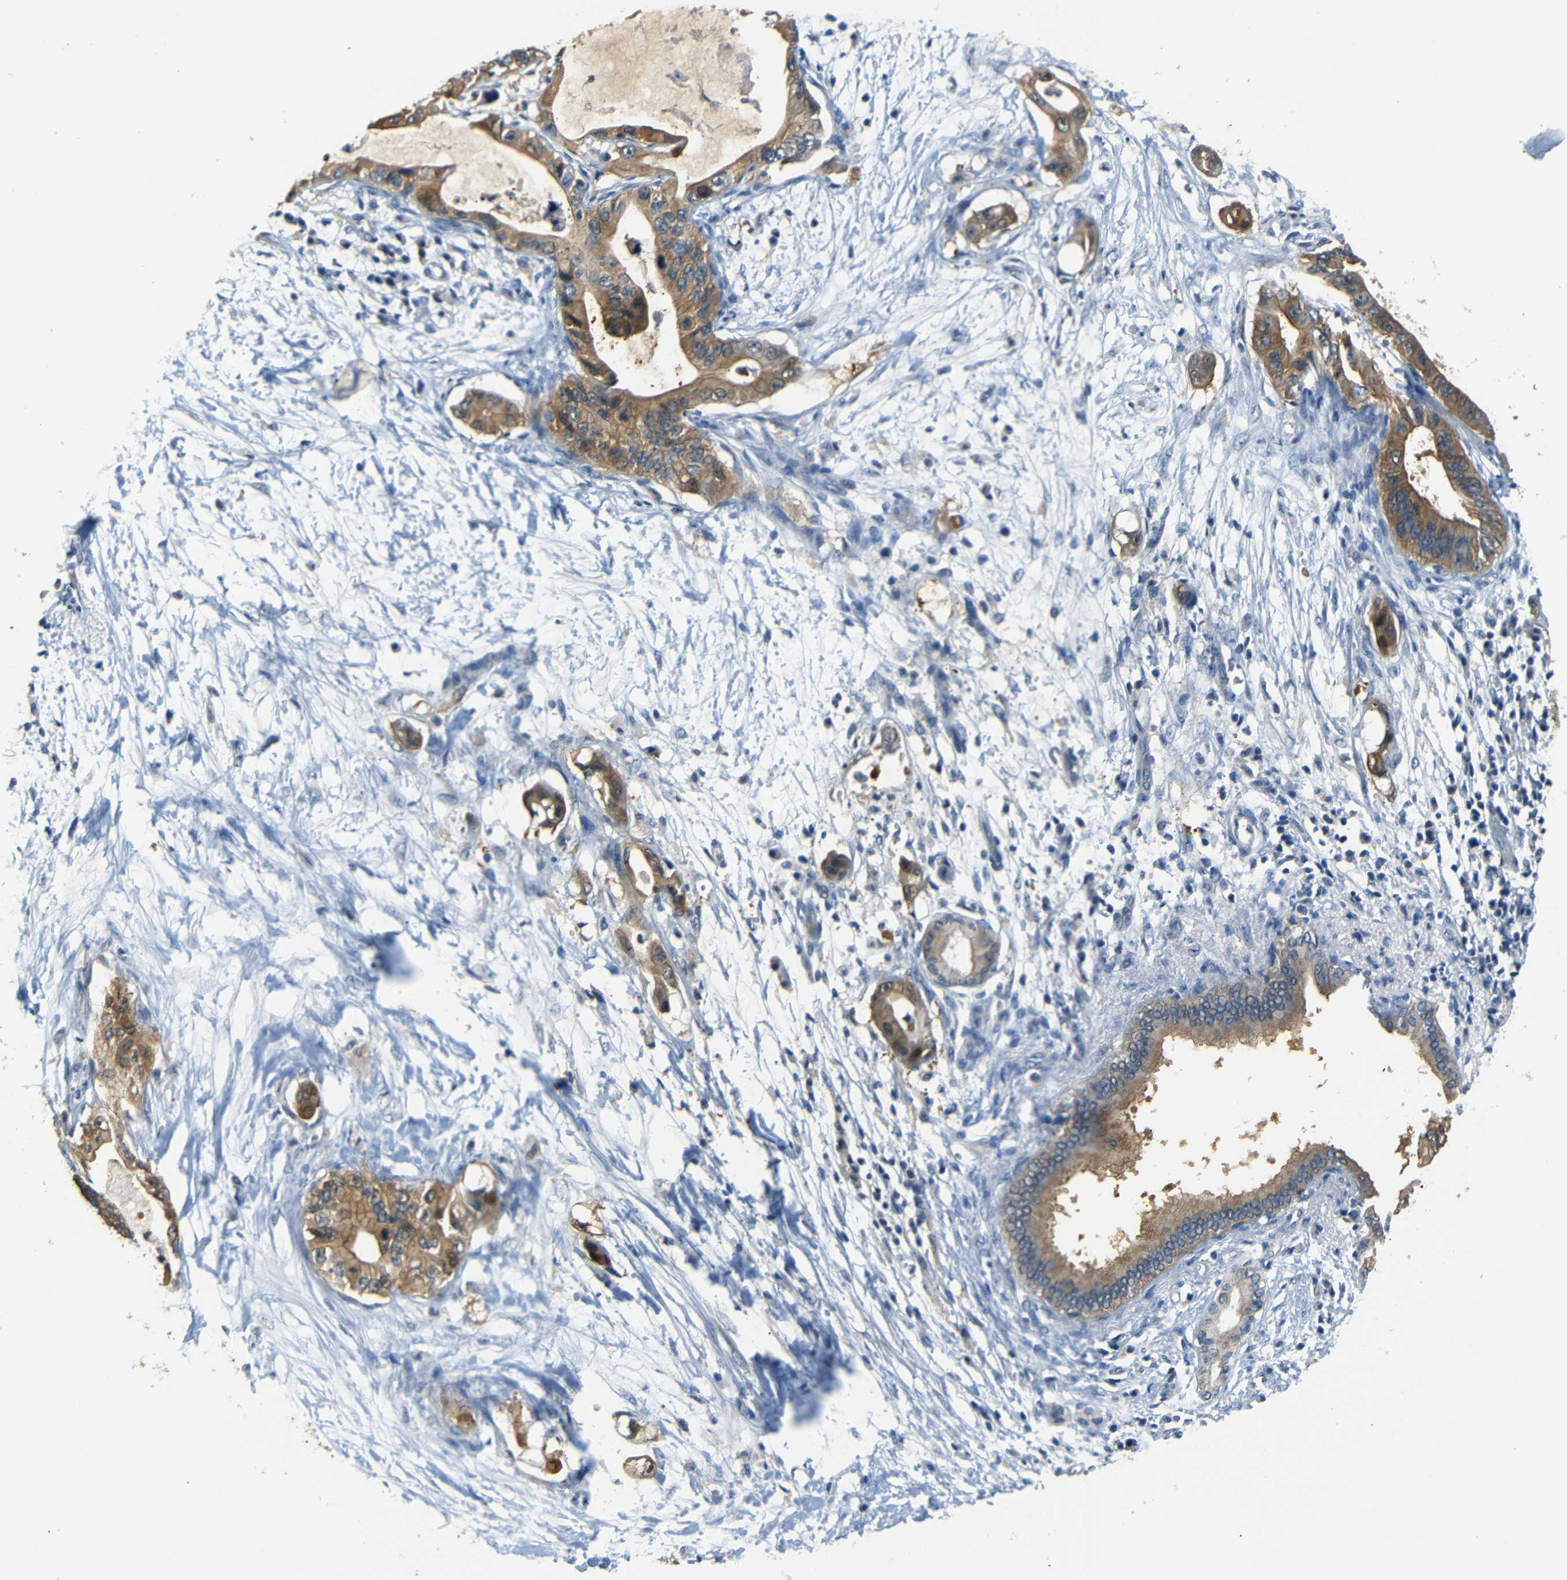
{"staining": {"intensity": "moderate", "quantity": ">75%", "location": "cytoplasmic/membranous"}, "tissue": "pancreatic cancer", "cell_type": "Tumor cells", "image_type": "cancer", "snomed": [{"axis": "morphology", "description": "Adenocarcinoma, NOS"}, {"axis": "topography", "description": "Pancreas"}], "caption": "Approximately >75% of tumor cells in human pancreatic adenocarcinoma show moderate cytoplasmic/membranous protein expression as visualized by brown immunohistochemical staining.", "gene": "SFN", "patient": {"sex": "male", "age": 77}}